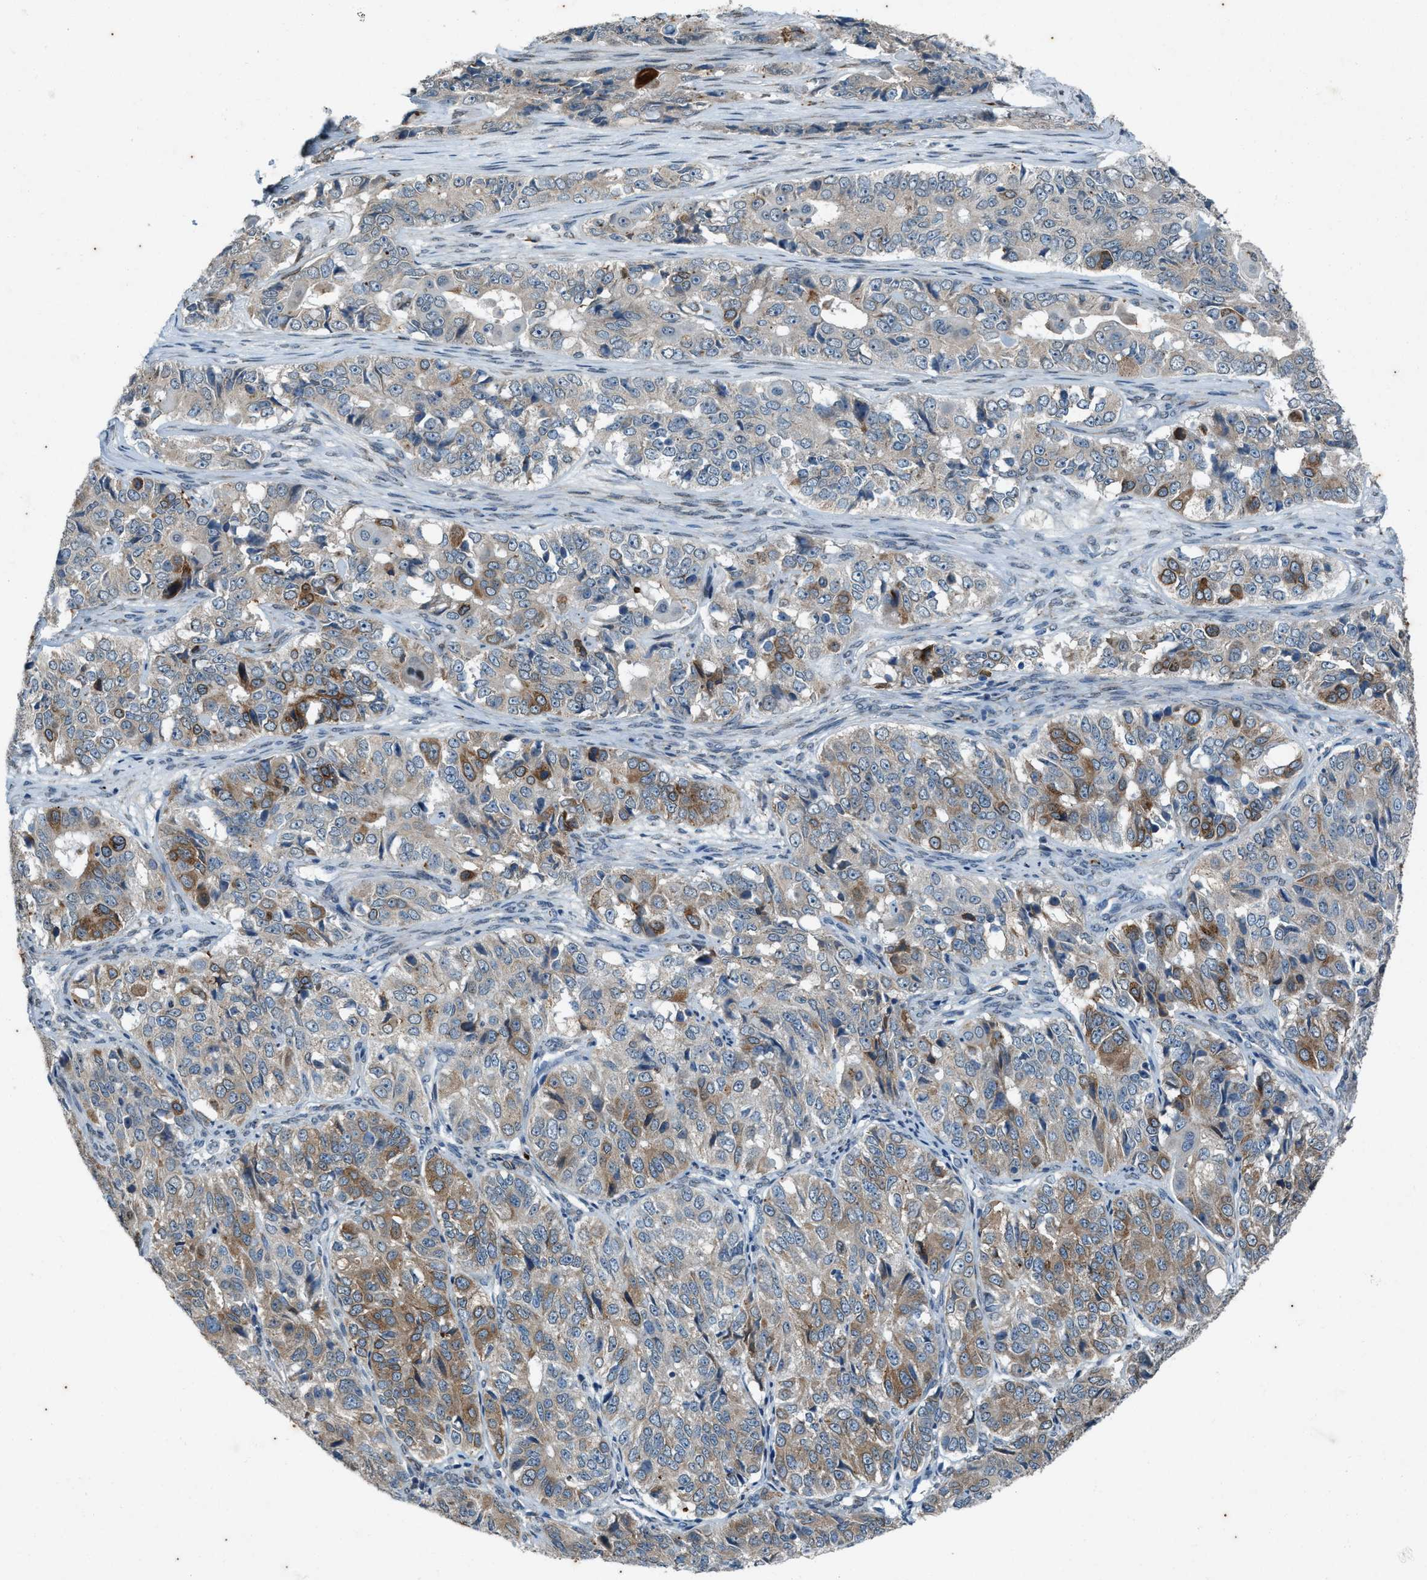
{"staining": {"intensity": "moderate", "quantity": "25%-75%", "location": "cytoplasmic/membranous"}, "tissue": "ovarian cancer", "cell_type": "Tumor cells", "image_type": "cancer", "snomed": [{"axis": "morphology", "description": "Carcinoma, endometroid"}, {"axis": "topography", "description": "Ovary"}], "caption": "A brown stain shows moderate cytoplasmic/membranous expression of a protein in human ovarian endometroid carcinoma tumor cells.", "gene": "CHPF2", "patient": {"sex": "female", "age": 51}}